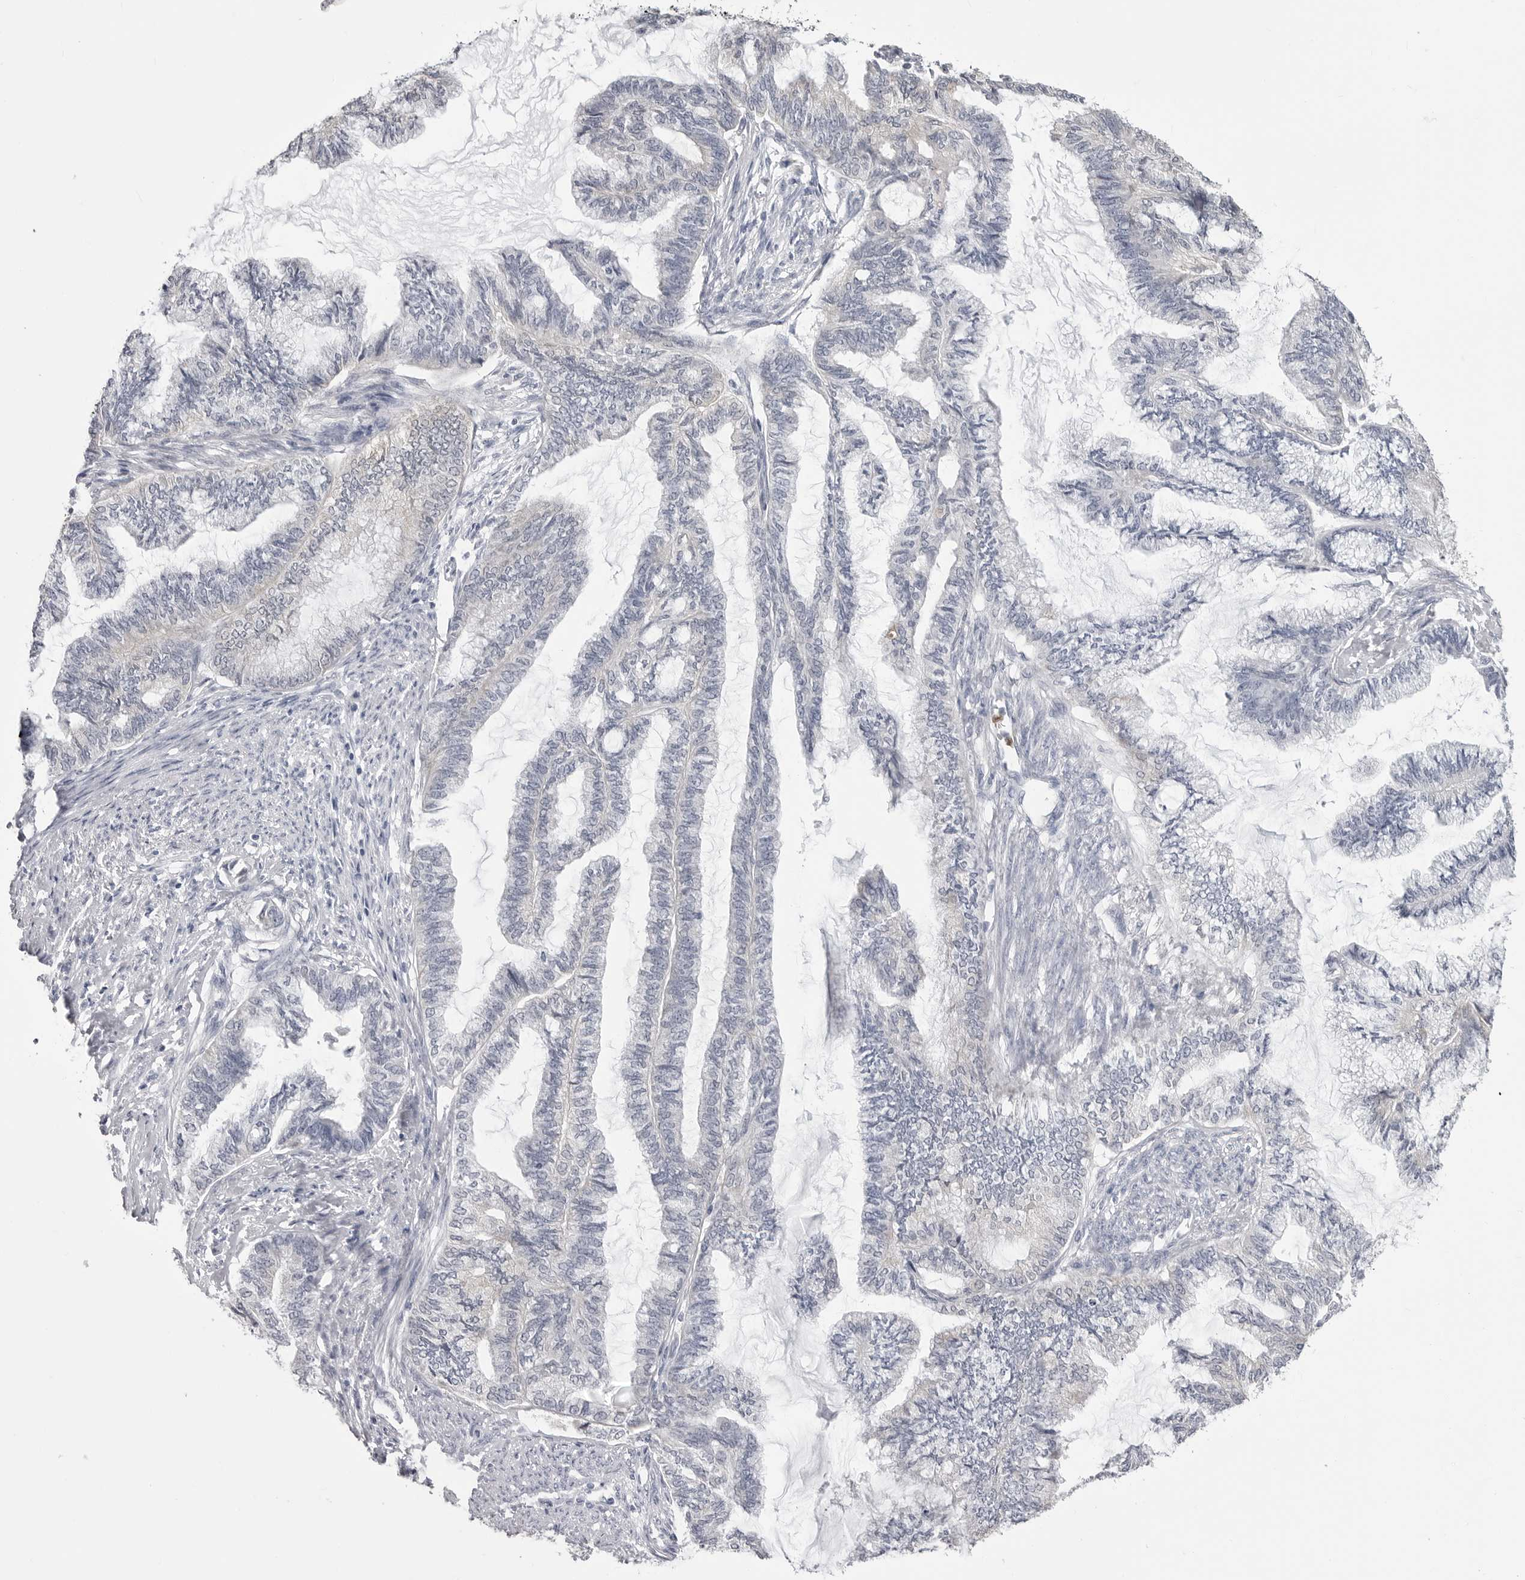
{"staining": {"intensity": "negative", "quantity": "none", "location": "none"}, "tissue": "endometrial cancer", "cell_type": "Tumor cells", "image_type": "cancer", "snomed": [{"axis": "morphology", "description": "Adenocarcinoma, NOS"}, {"axis": "topography", "description": "Endometrium"}], "caption": "Endometrial cancer was stained to show a protein in brown. There is no significant positivity in tumor cells.", "gene": "STAP2", "patient": {"sex": "female", "age": 86}}